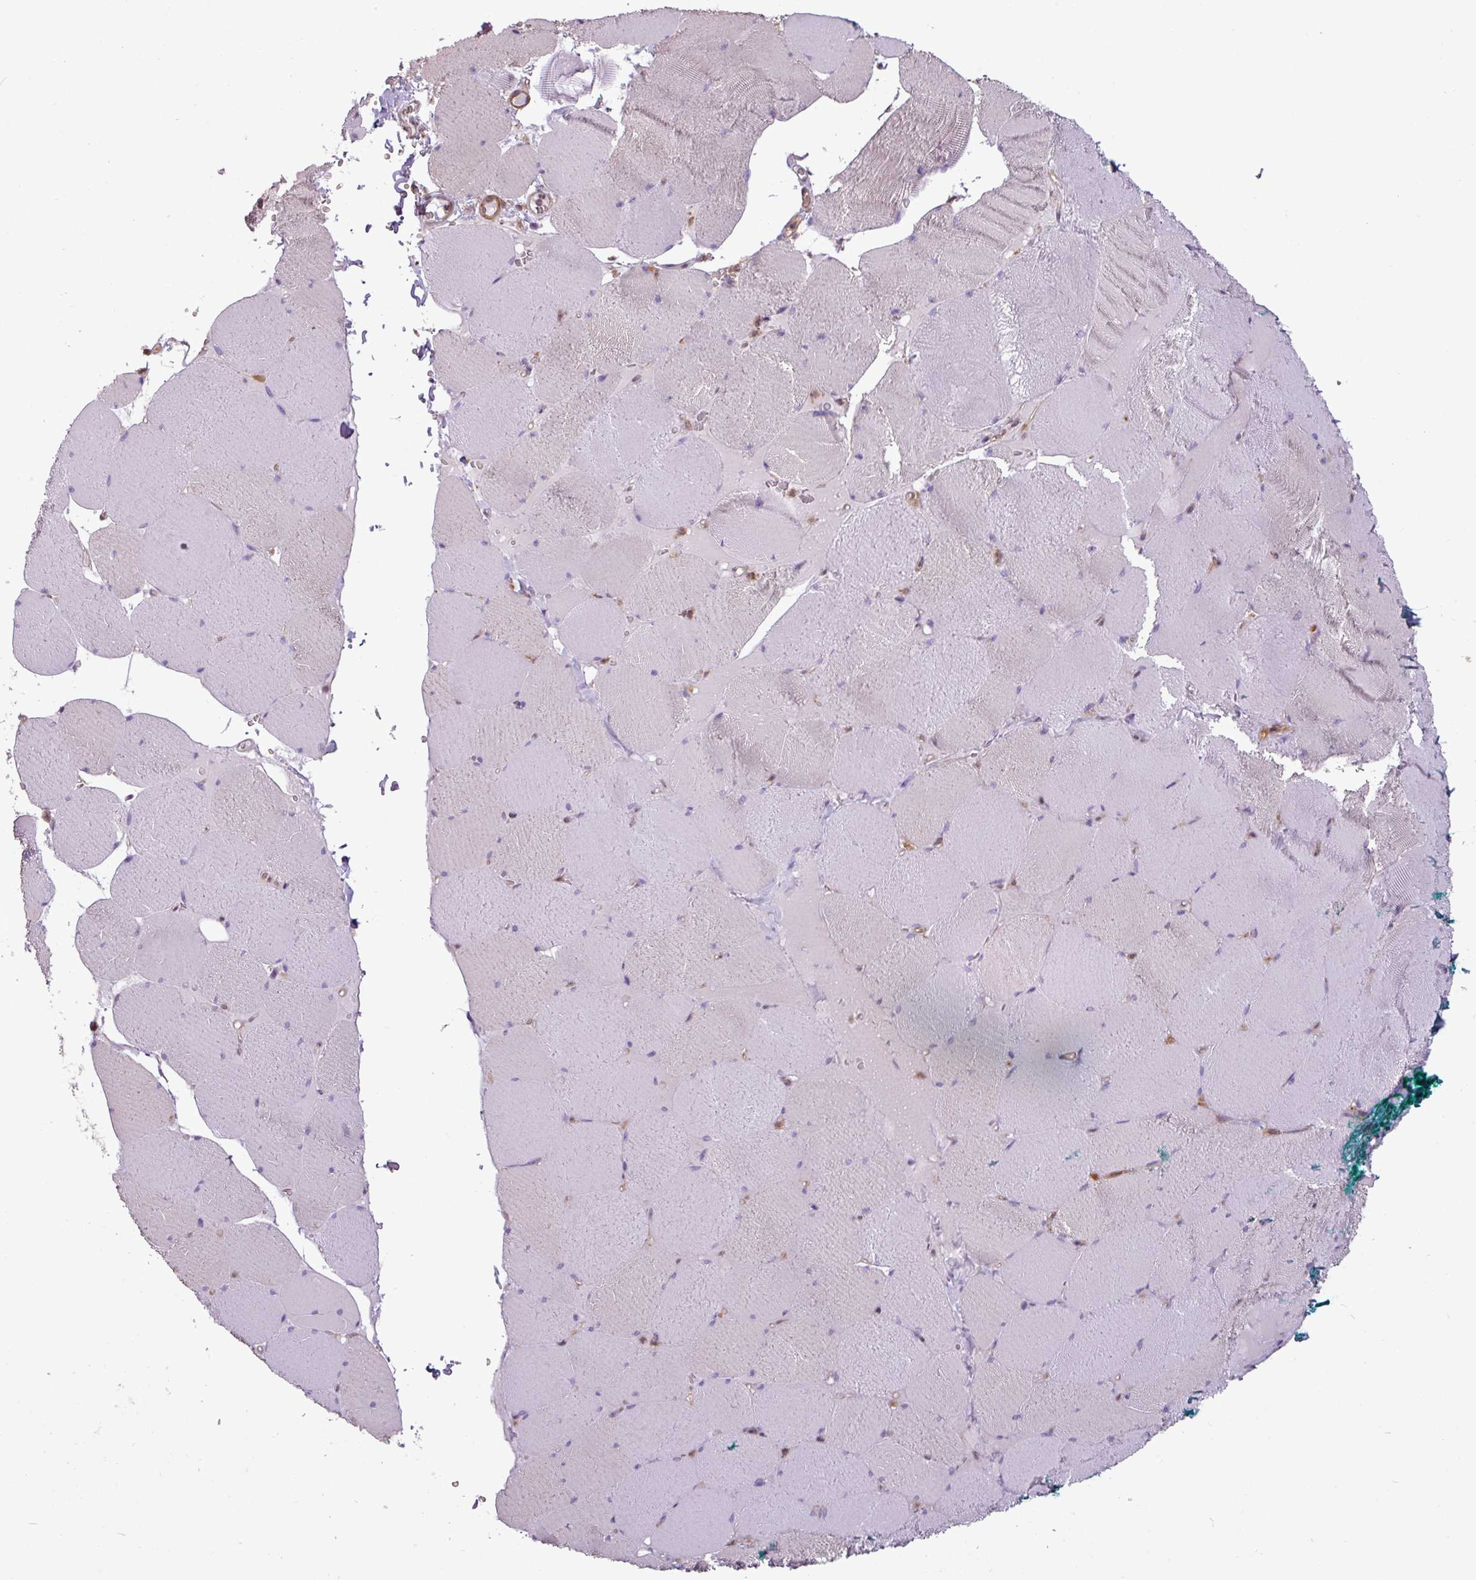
{"staining": {"intensity": "negative", "quantity": "none", "location": "none"}, "tissue": "skeletal muscle", "cell_type": "Myocytes", "image_type": "normal", "snomed": [{"axis": "morphology", "description": "Normal tissue, NOS"}, {"axis": "topography", "description": "Skeletal muscle"}, {"axis": "topography", "description": "Head-Neck"}], "caption": "Skeletal muscle stained for a protein using immunohistochemistry exhibits no positivity myocytes.", "gene": "SH3BGRL", "patient": {"sex": "male", "age": 66}}